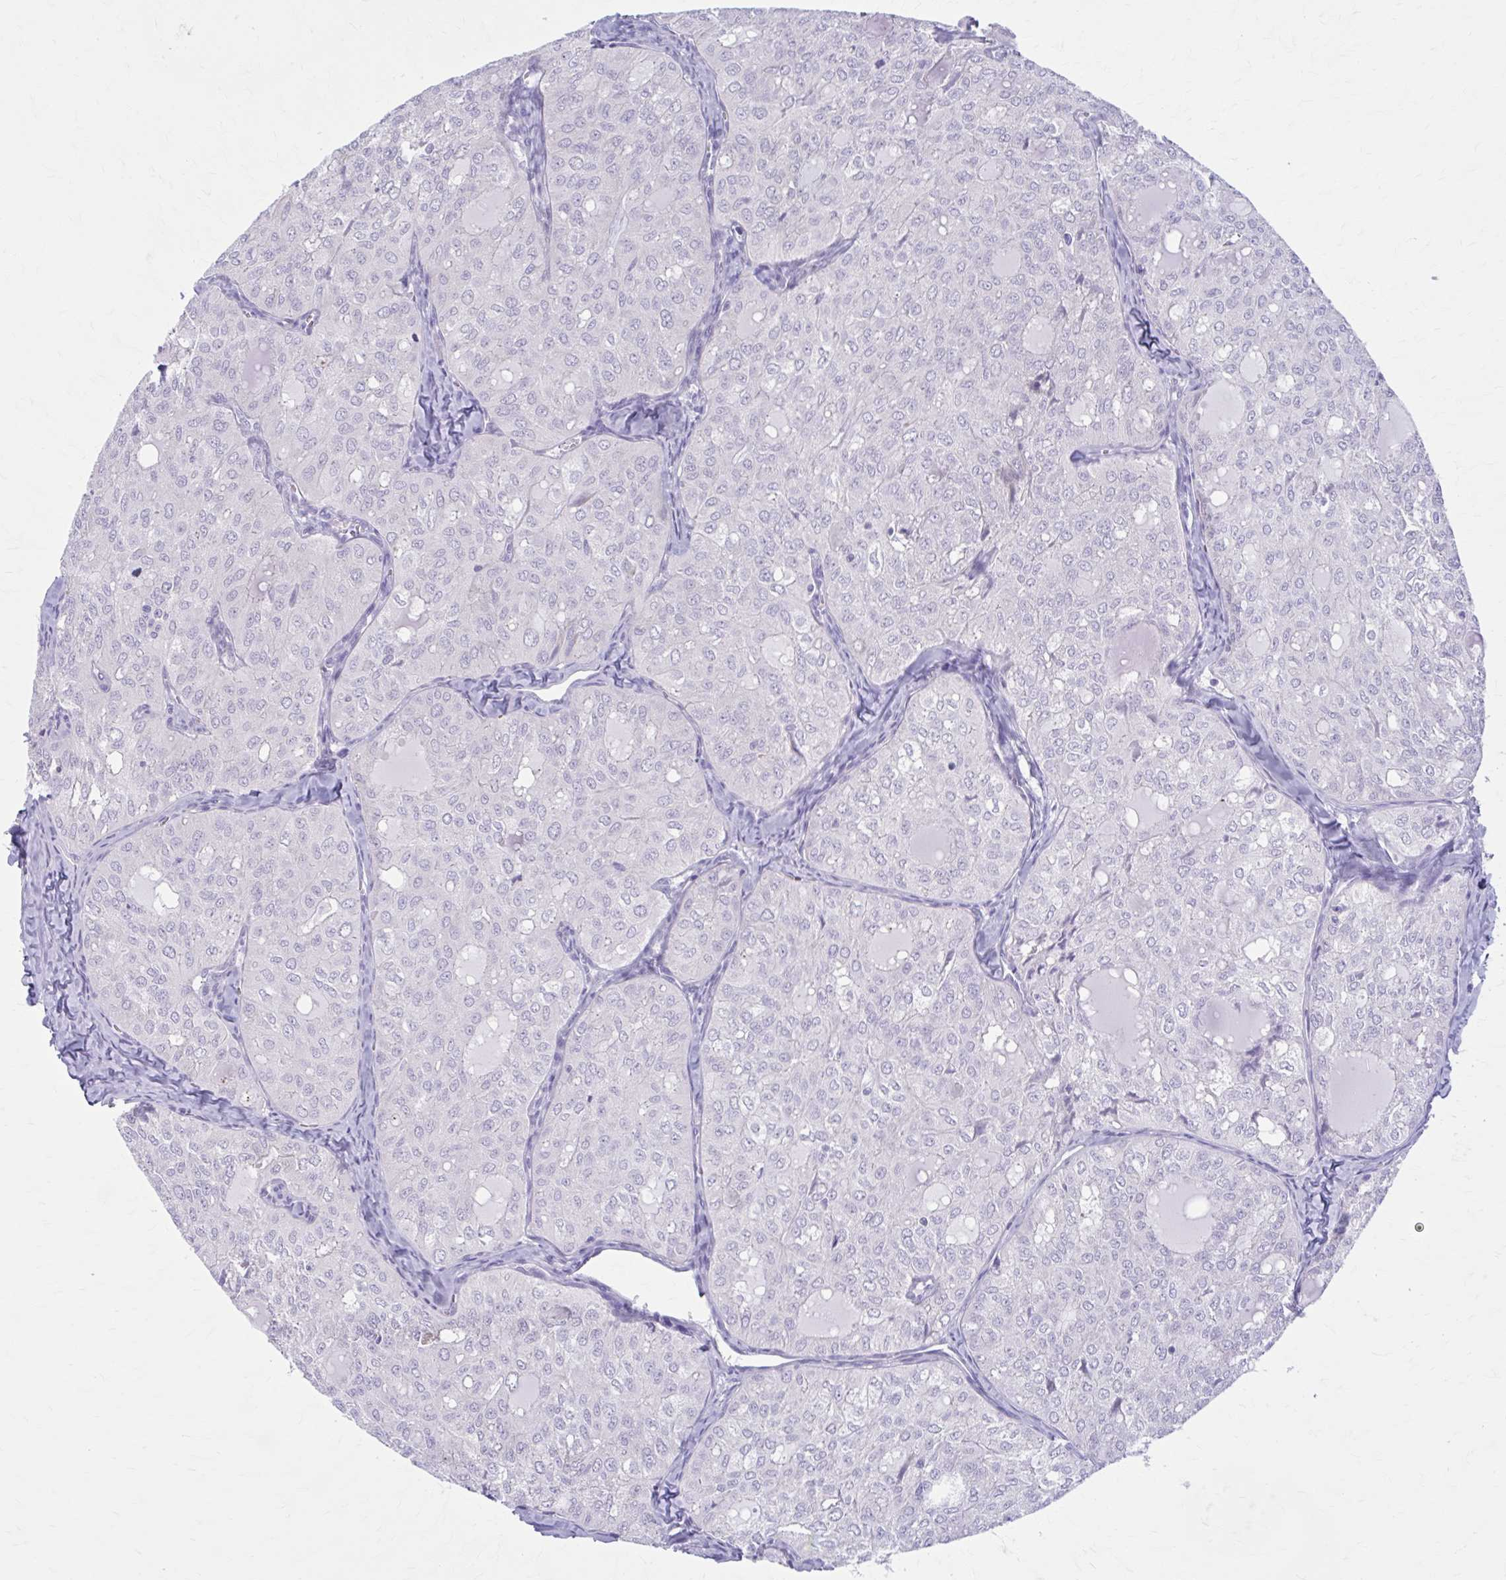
{"staining": {"intensity": "negative", "quantity": "none", "location": "none"}, "tissue": "thyroid cancer", "cell_type": "Tumor cells", "image_type": "cancer", "snomed": [{"axis": "morphology", "description": "Follicular adenoma carcinoma, NOS"}, {"axis": "topography", "description": "Thyroid gland"}], "caption": "A high-resolution image shows immunohistochemistry staining of thyroid cancer, which exhibits no significant staining in tumor cells.", "gene": "CCDC105", "patient": {"sex": "male", "age": 75}}